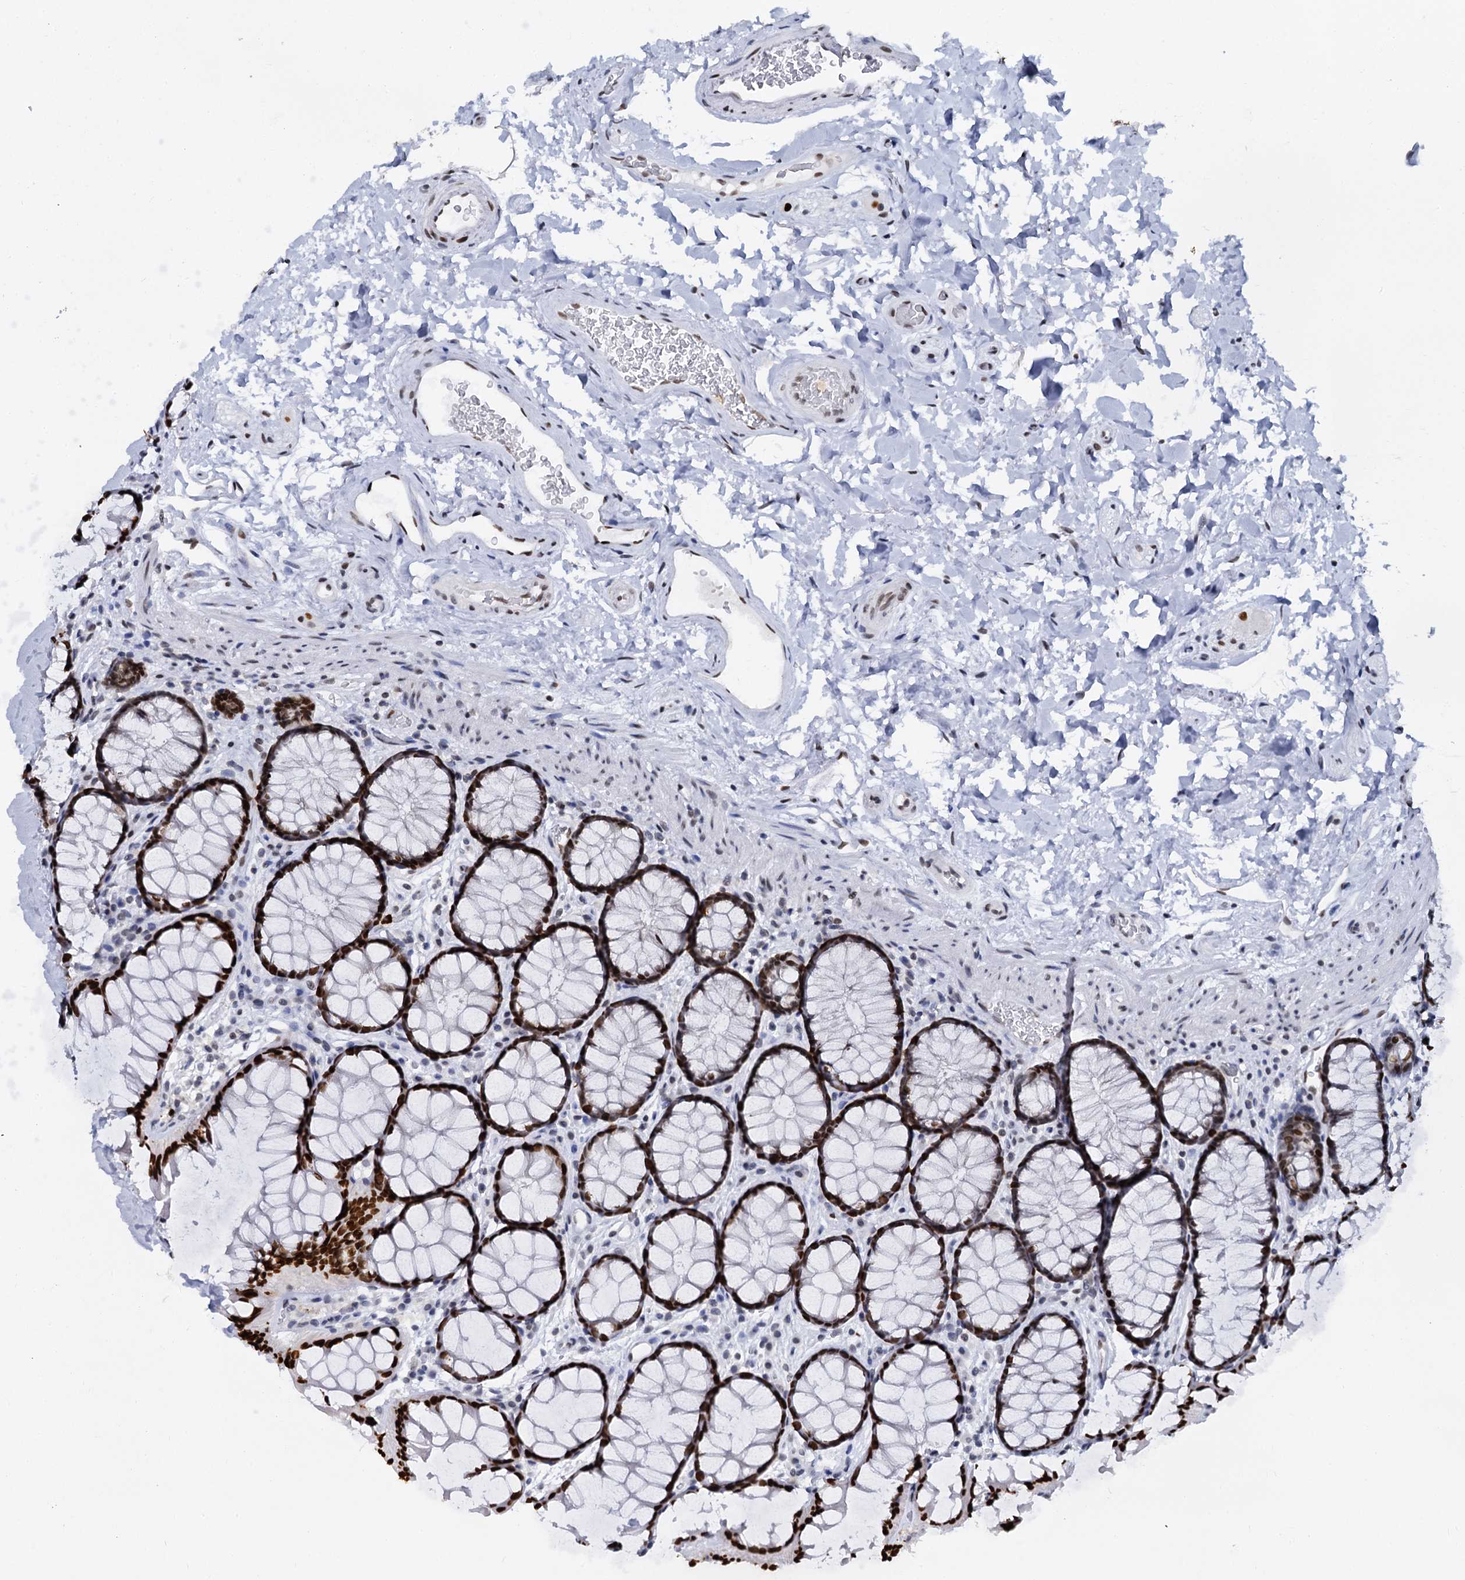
{"staining": {"intensity": "strong", "quantity": ">75%", "location": "nuclear"}, "tissue": "colon", "cell_type": "Endothelial cells", "image_type": "normal", "snomed": [{"axis": "morphology", "description": "Normal tissue, NOS"}, {"axis": "topography", "description": "Colon"}], "caption": "Protein staining demonstrates strong nuclear positivity in approximately >75% of endothelial cells in unremarkable colon. Using DAB (brown) and hematoxylin (blue) stains, captured at high magnification using brightfield microscopy.", "gene": "CMAS", "patient": {"sex": "female", "age": 82}}